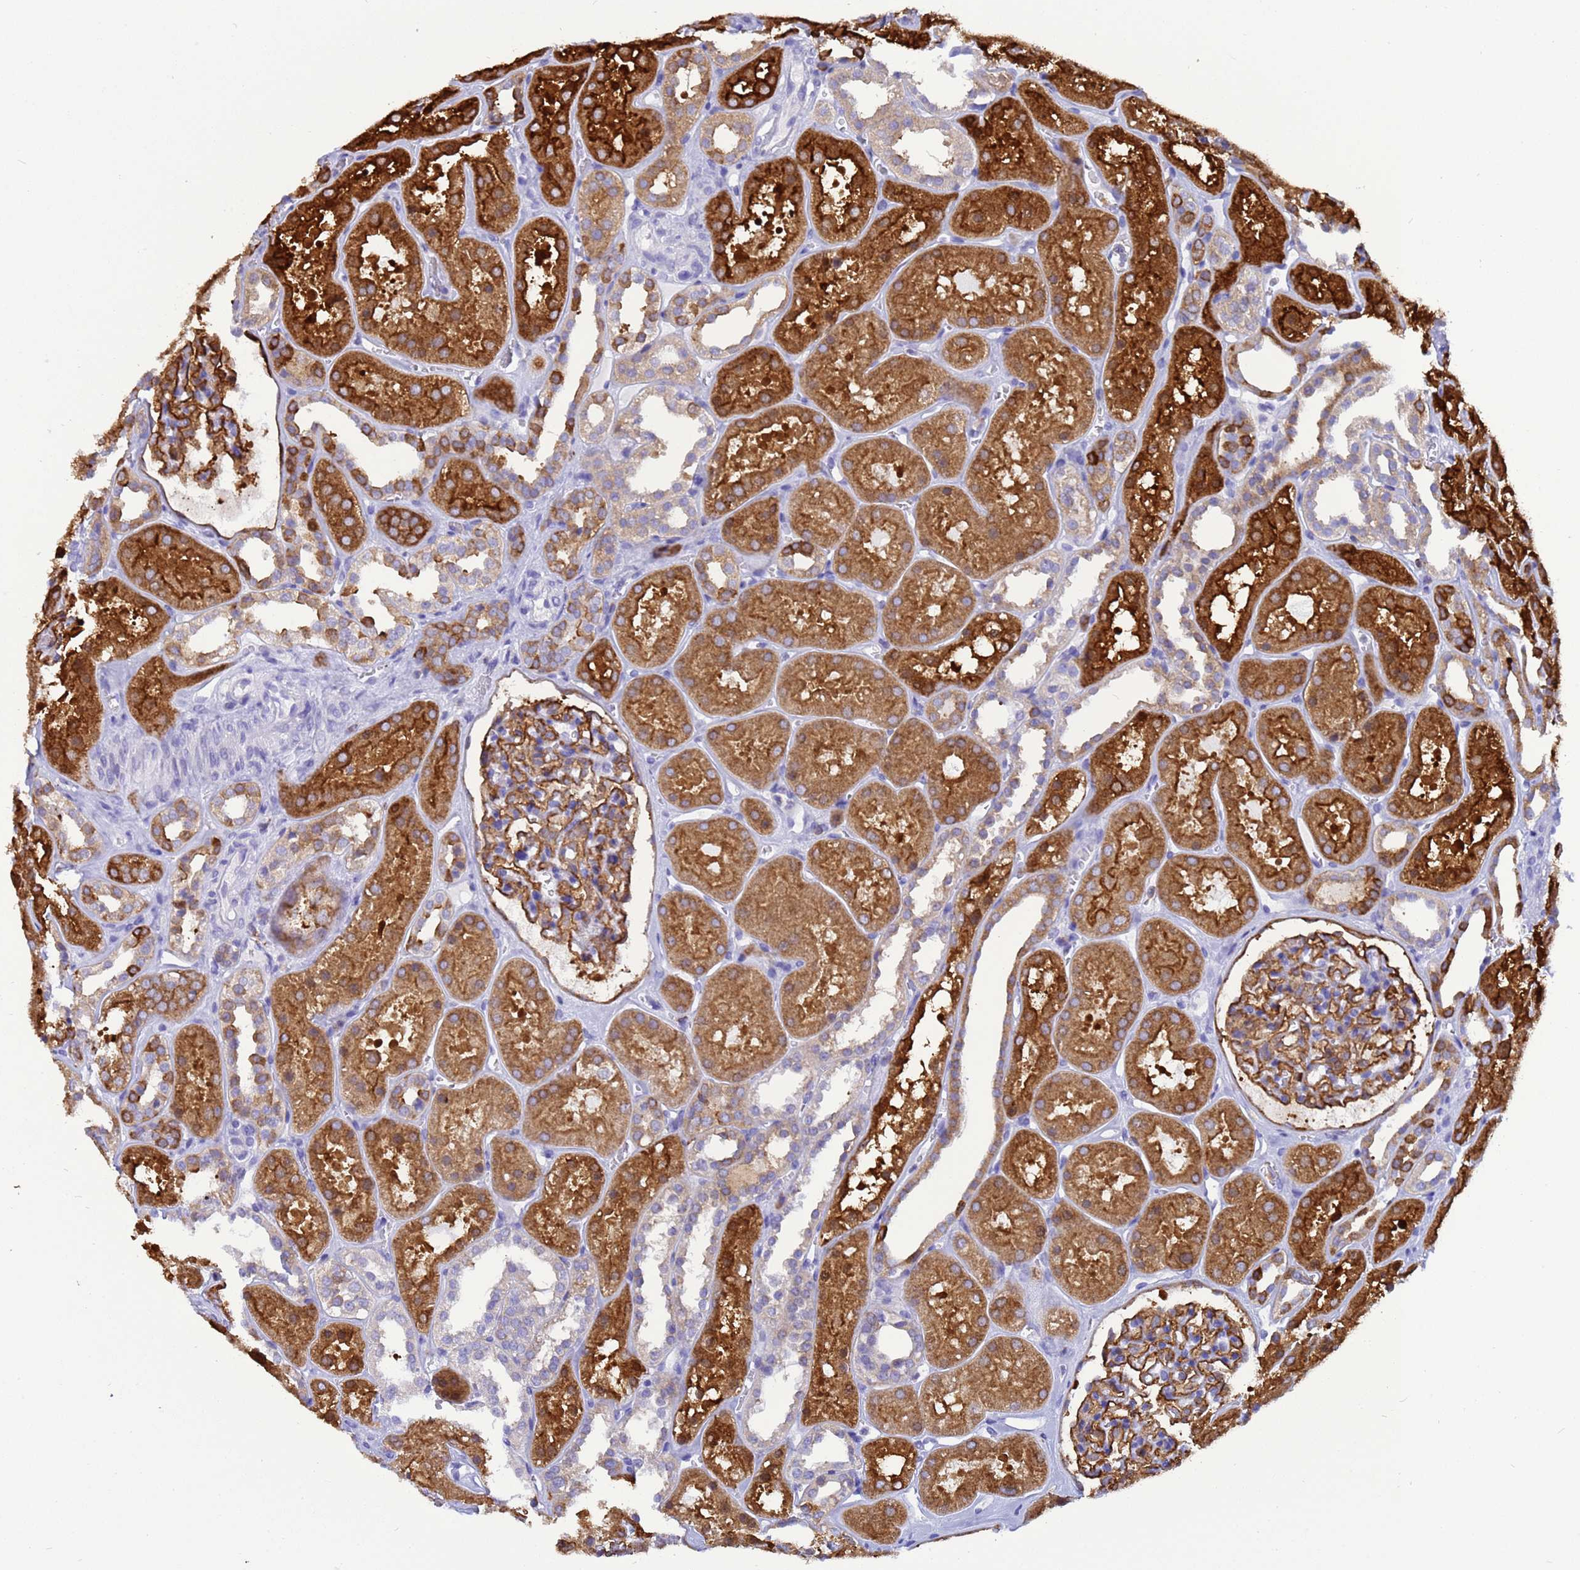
{"staining": {"intensity": "strong", "quantity": "25%-75%", "location": "cytoplasmic/membranous"}, "tissue": "kidney", "cell_type": "Cells in glomeruli", "image_type": "normal", "snomed": [{"axis": "morphology", "description": "Normal tissue, NOS"}, {"axis": "topography", "description": "Kidney"}], "caption": "This photomicrograph exhibits IHC staining of unremarkable human kidney, with high strong cytoplasmic/membranous positivity in about 25%-75% of cells in glomeruli.", "gene": "EZR", "patient": {"sex": "female", "age": 41}}